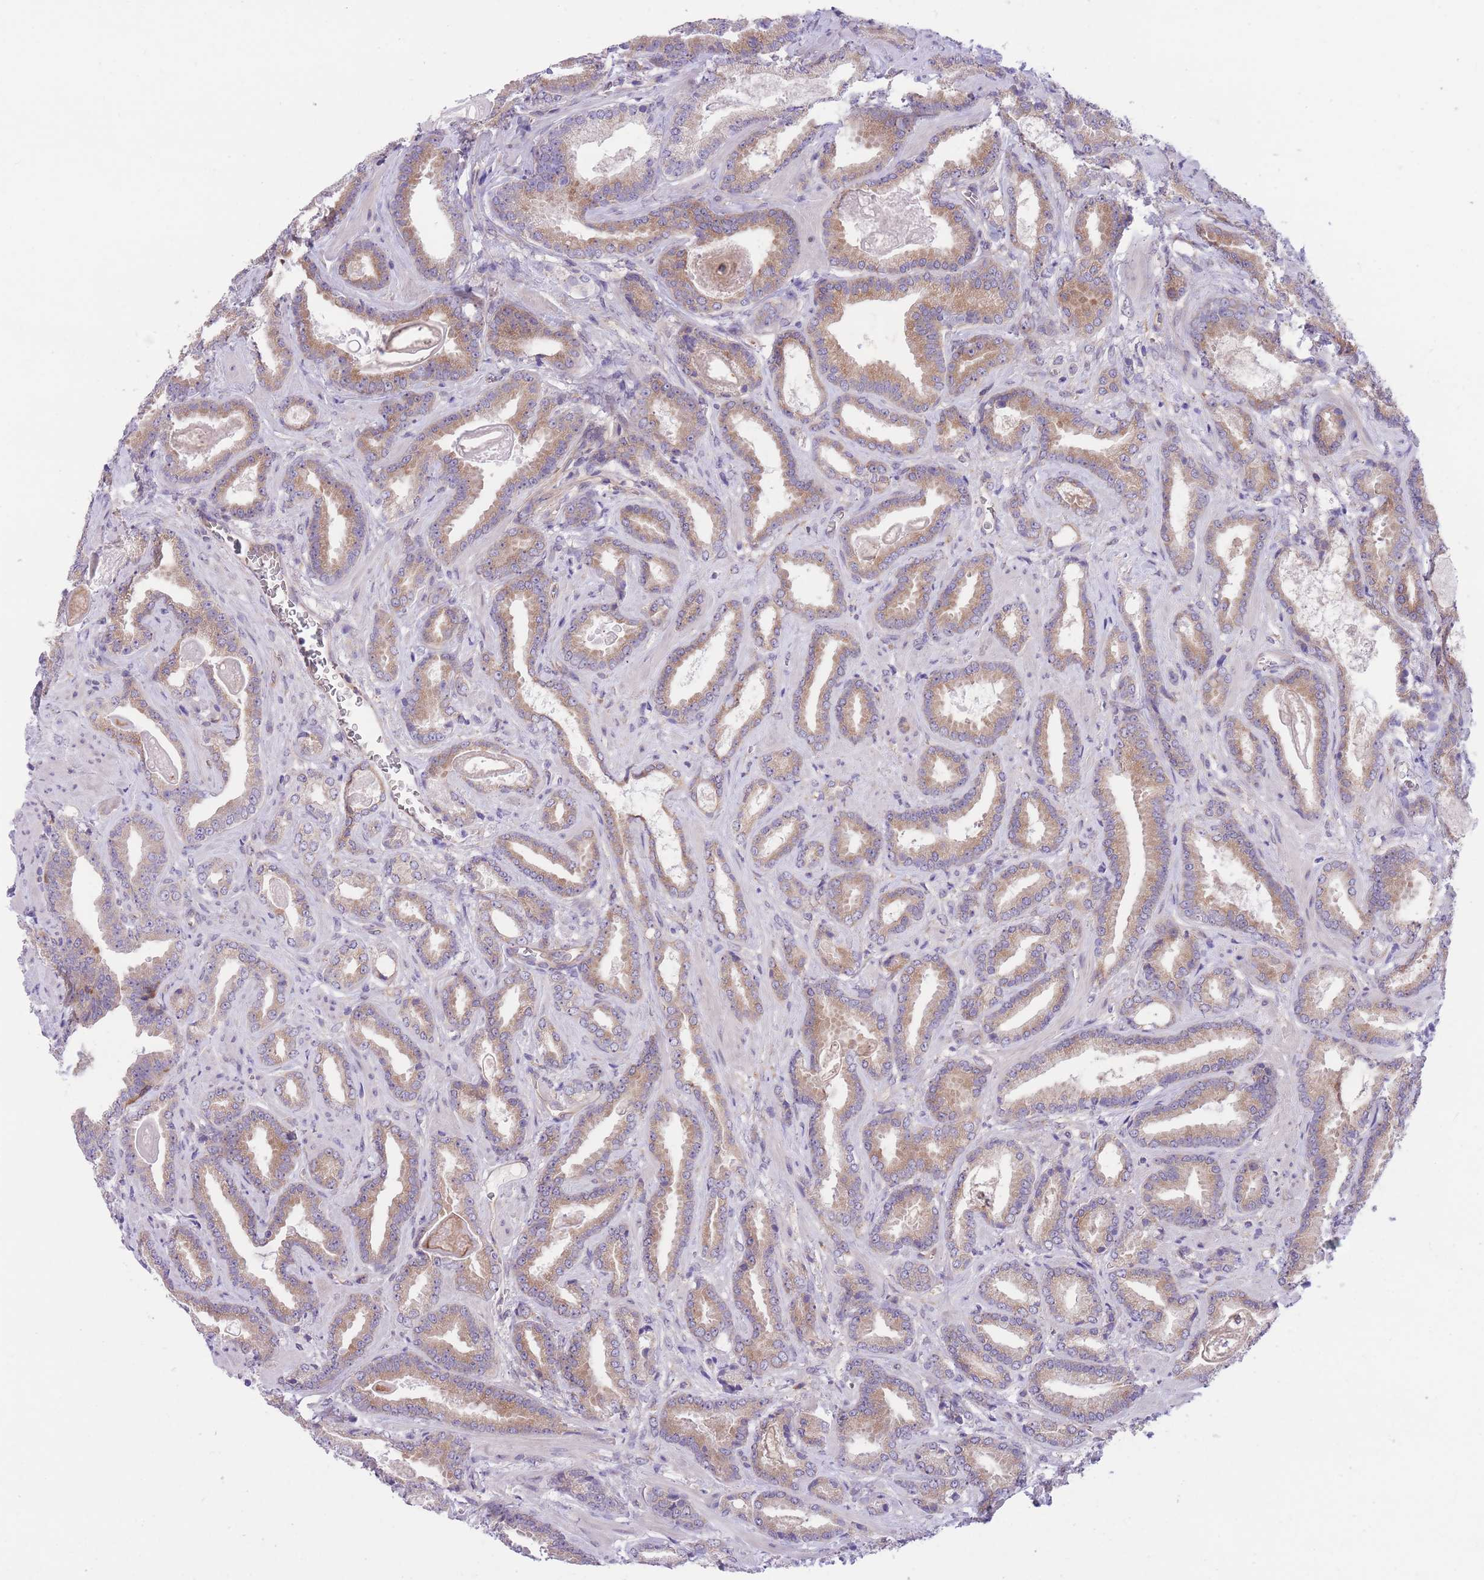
{"staining": {"intensity": "moderate", "quantity": ">75%", "location": "cytoplasmic/membranous"}, "tissue": "prostate cancer", "cell_type": "Tumor cells", "image_type": "cancer", "snomed": [{"axis": "morphology", "description": "Adenocarcinoma, Low grade"}, {"axis": "topography", "description": "Prostate"}], "caption": "DAB immunohistochemical staining of human prostate cancer (low-grade adenocarcinoma) demonstrates moderate cytoplasmic/membranous protein expression in approximately >75% of tumor cells.", "gene": "WWOX", "patient": {"sex": "male", "age": 62}}